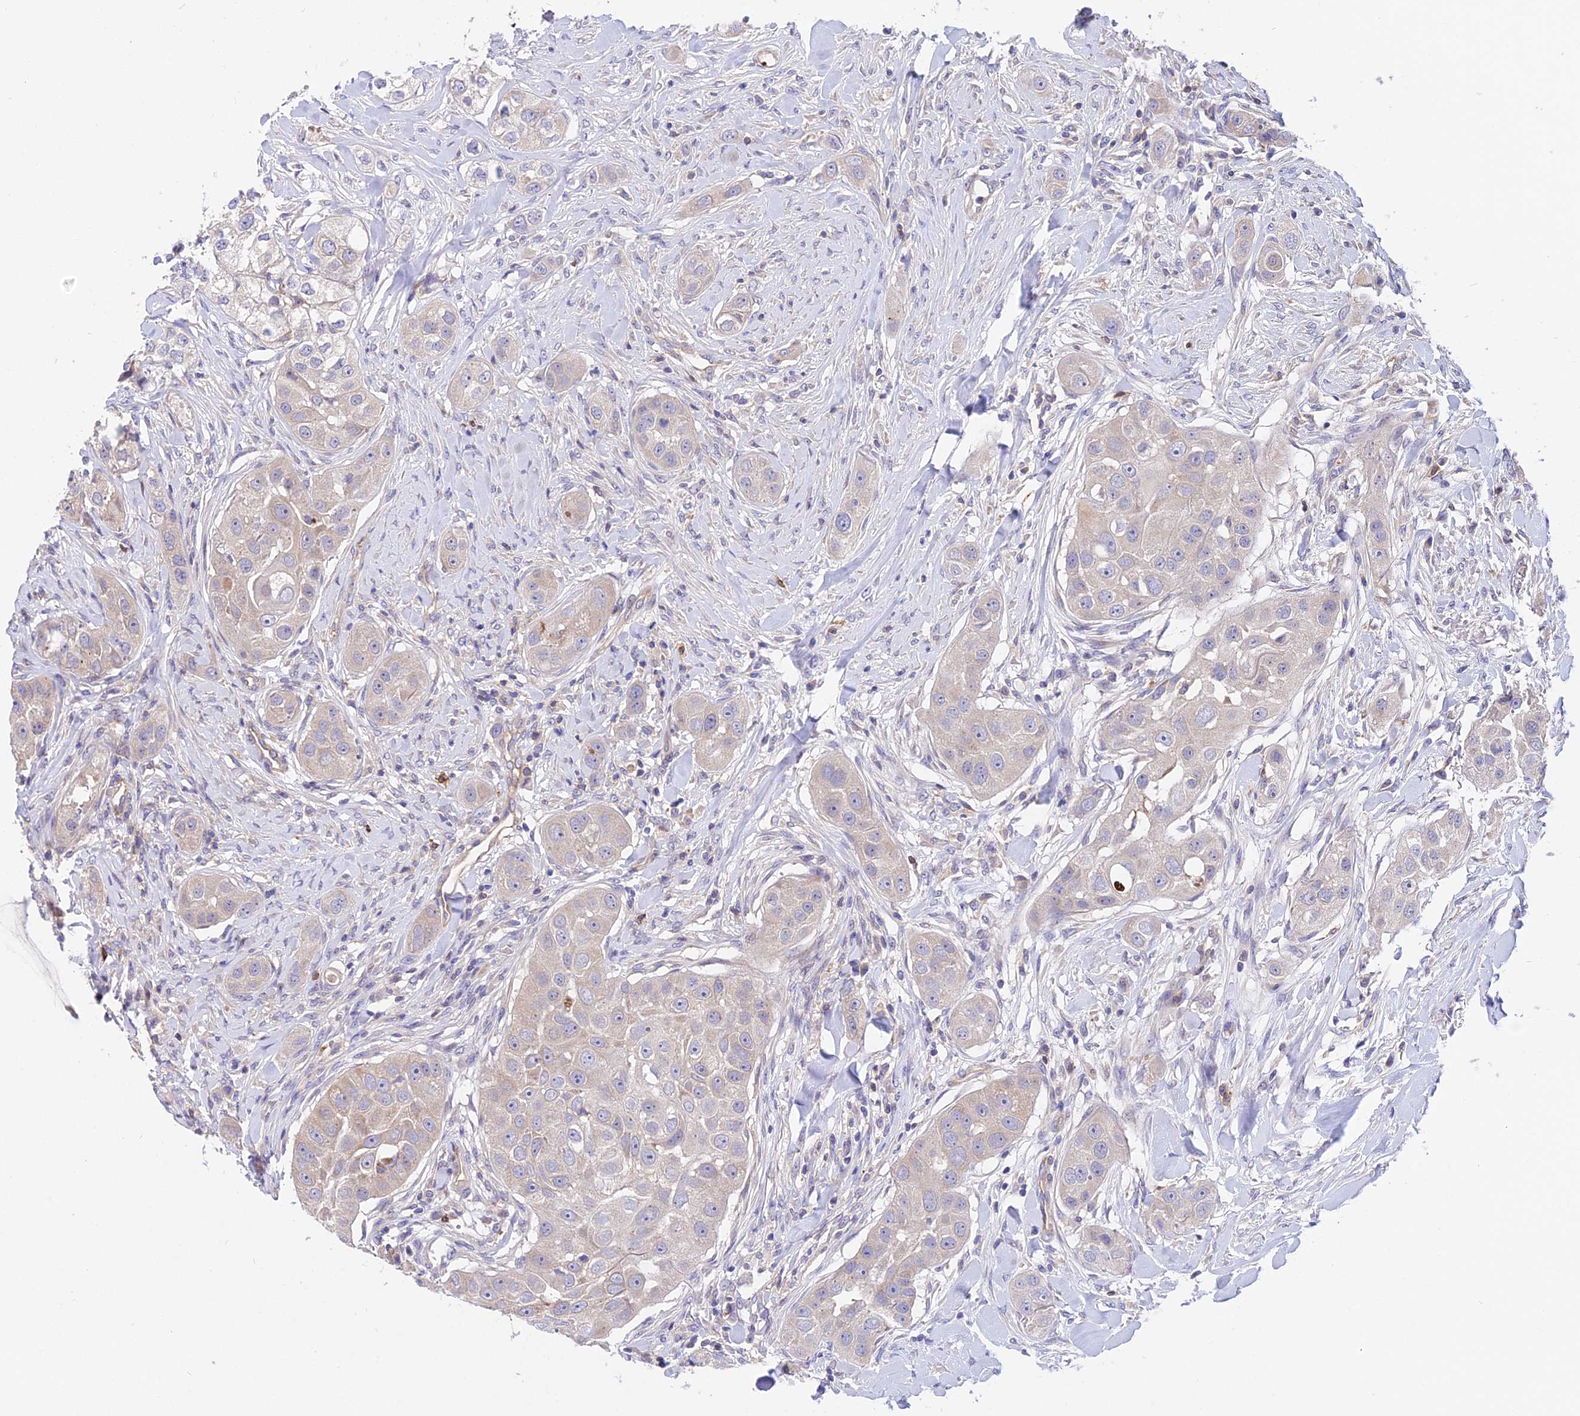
{"staining": {"intensity": "weak", "quantity": "<25%", "location": "cytoplasmic/membranous"}, "tissue": "head and neck cancer", "cell_type": "Tumor cells", "image_type": "cancer", "snomed": [{"axis": "morphology", "description": "Normal tissue, NOS"}, {"axis": "morphology", "description": "Squamous cell carcinoma, NOS"}, {"axis": "topography", "description": "Skeletal muscle"}, {"axis": "topography", "description": "Head-Neck"}], "caption": "A high-resolution micrograph shows immunohistochemistry staining of head and neck squamous cell carcinoma, which displays no significant staining in tumor cells.", "gene": "TRIM43B", "patient": {"sex": "male", "age": 51}}